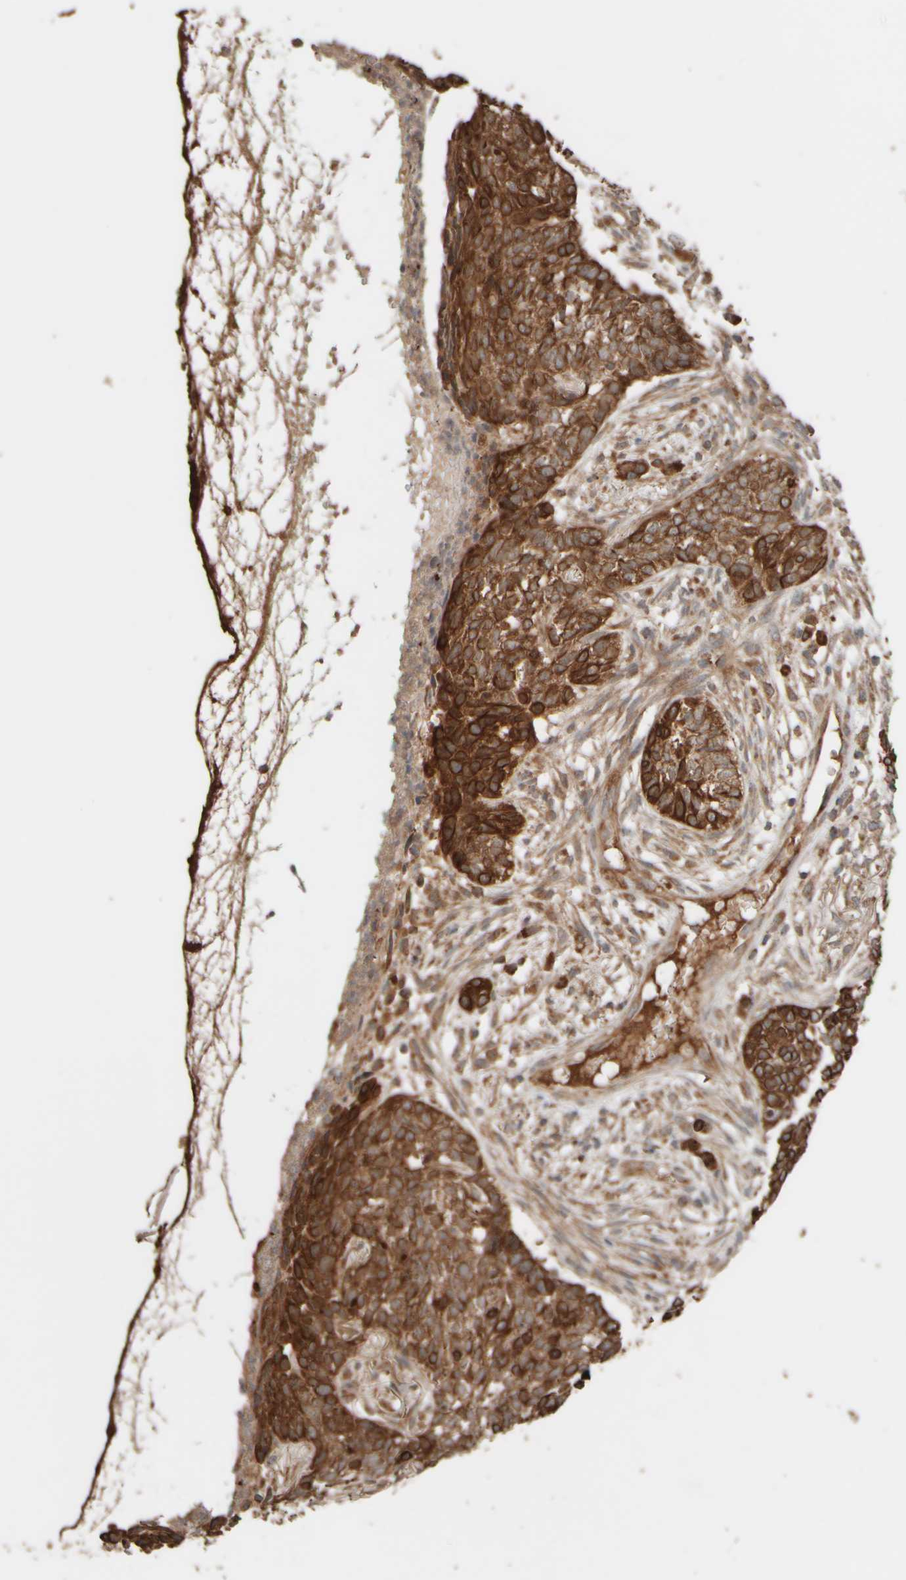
{"staining": {"intensity": "strong", "quantity": ">75%", "location": "cytoplasmic/membranous"}, "tissue": "skin cancer", "cell_type": "Tumor cells", "image_type": "cancer", "snomed": [{"axis": "morphology", "description": "Basal cell carcinoma"}, {"axis": "topography", "description": "Skin"}], "caption": "There is high levels of strong cytoplasmic/membranous expression in tumor cells of skin basal cell carcinoma, as demonstrated by immunohistochemical staining (brown color).", "gene": "EIF2B3", "patient": {"sex": "male", "age": 85}}